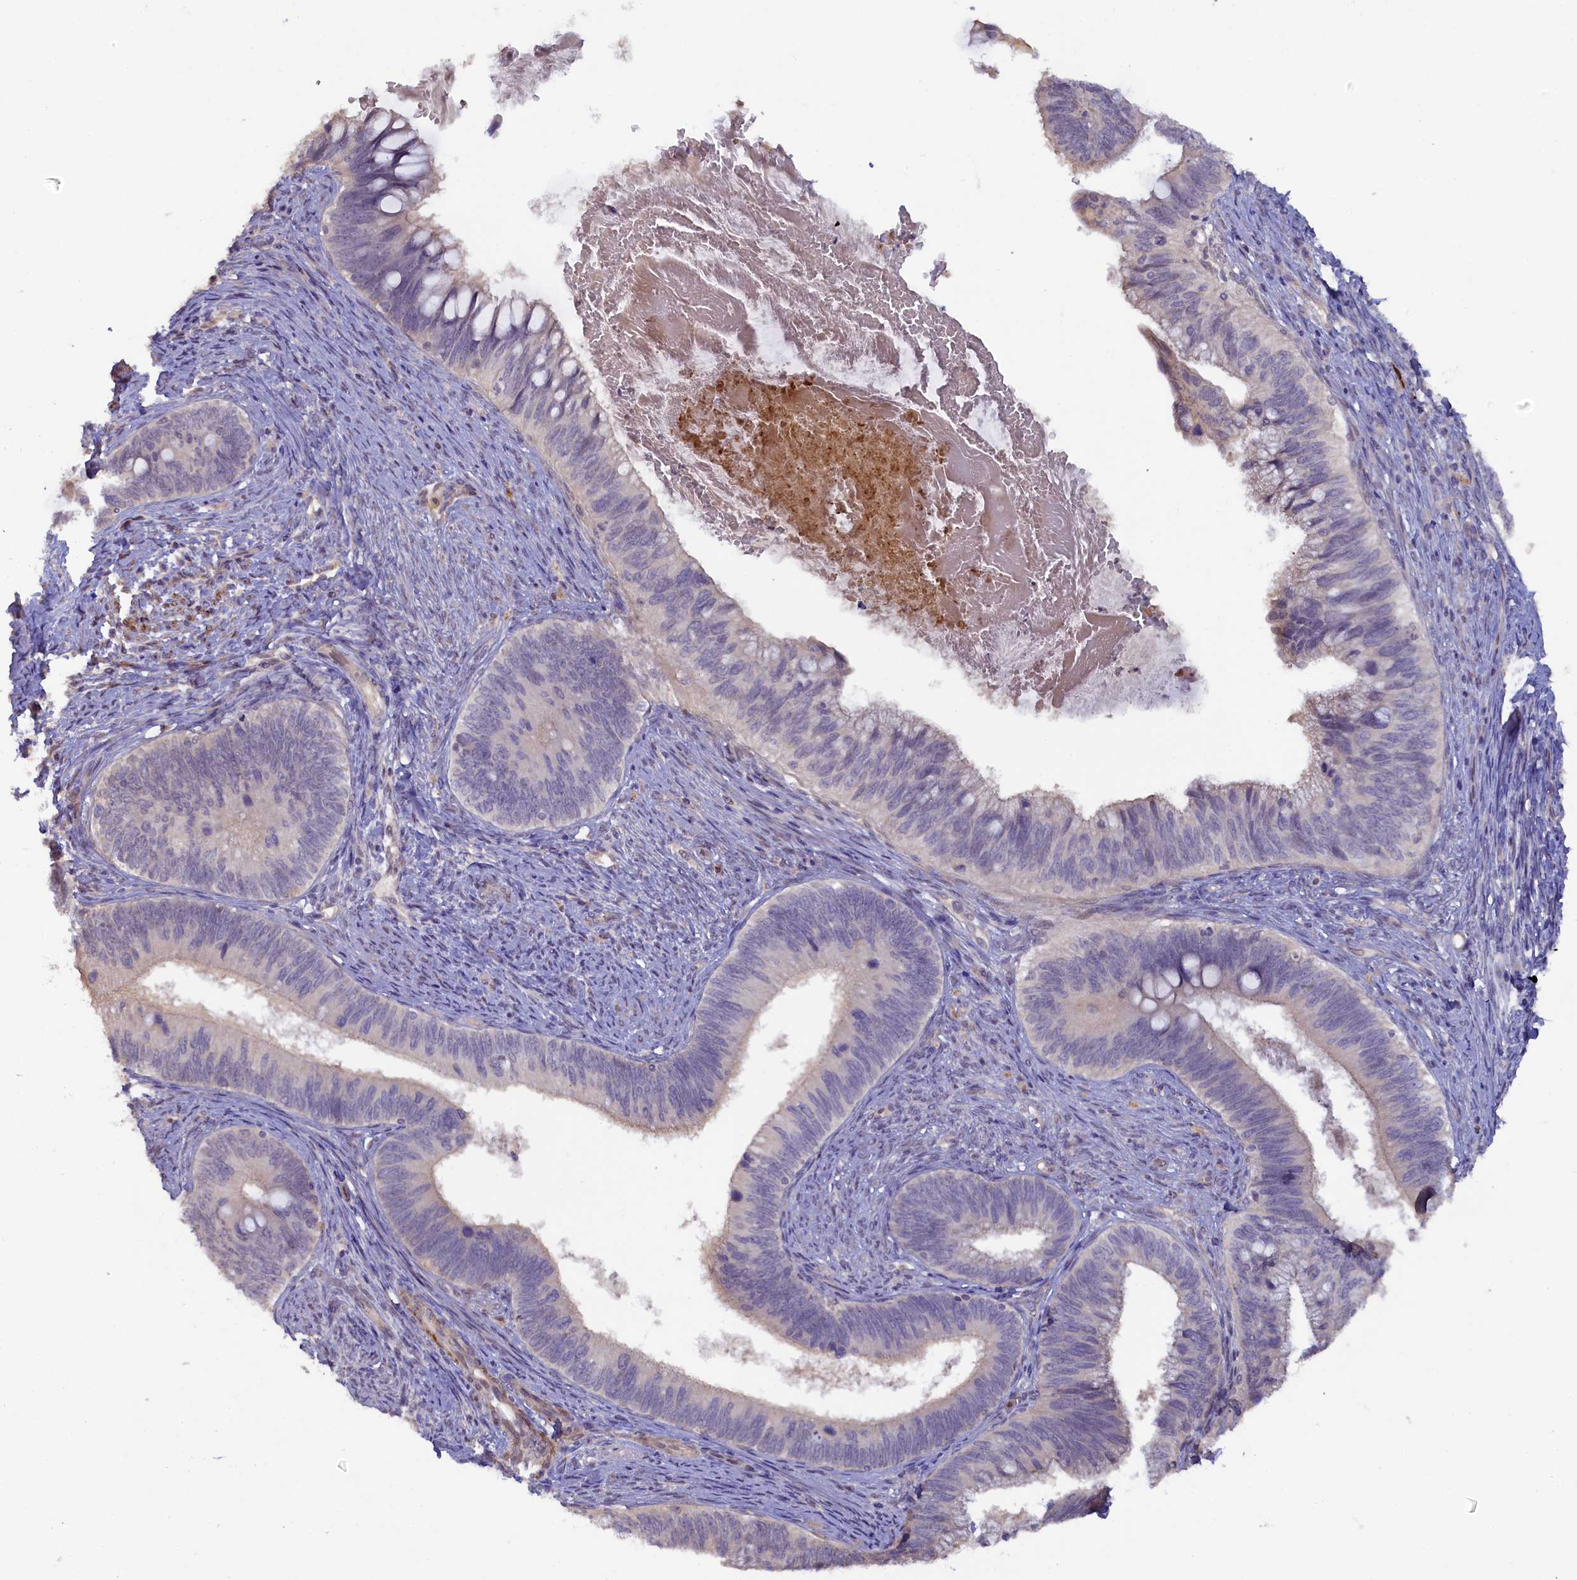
{"staining": {"intensity": "negative", "quantity": "none", "location": "none"}, "tissue": "cervical cancer", "cell_type": "Tumor cells", "image_type": "cancer", "snomed": [{"axis": "morphology", "description": "Adenocarcinoma, NOS"}, {"axis": "topography", "description": "Cervix"}], "caption": "The immunohistochemistry micrograph has no significant staining in tumor cells of cervical adenocarcinoma tissue. (Stains: DAB (3,3'-diaminobenzidine) immunohistochemistry (IHC) with hematoxylin counter stain, Microscopy: brightfield microscopy at high magnification).", "gene": "MYO16", "patient": {"sex": "female", "age": 42}}